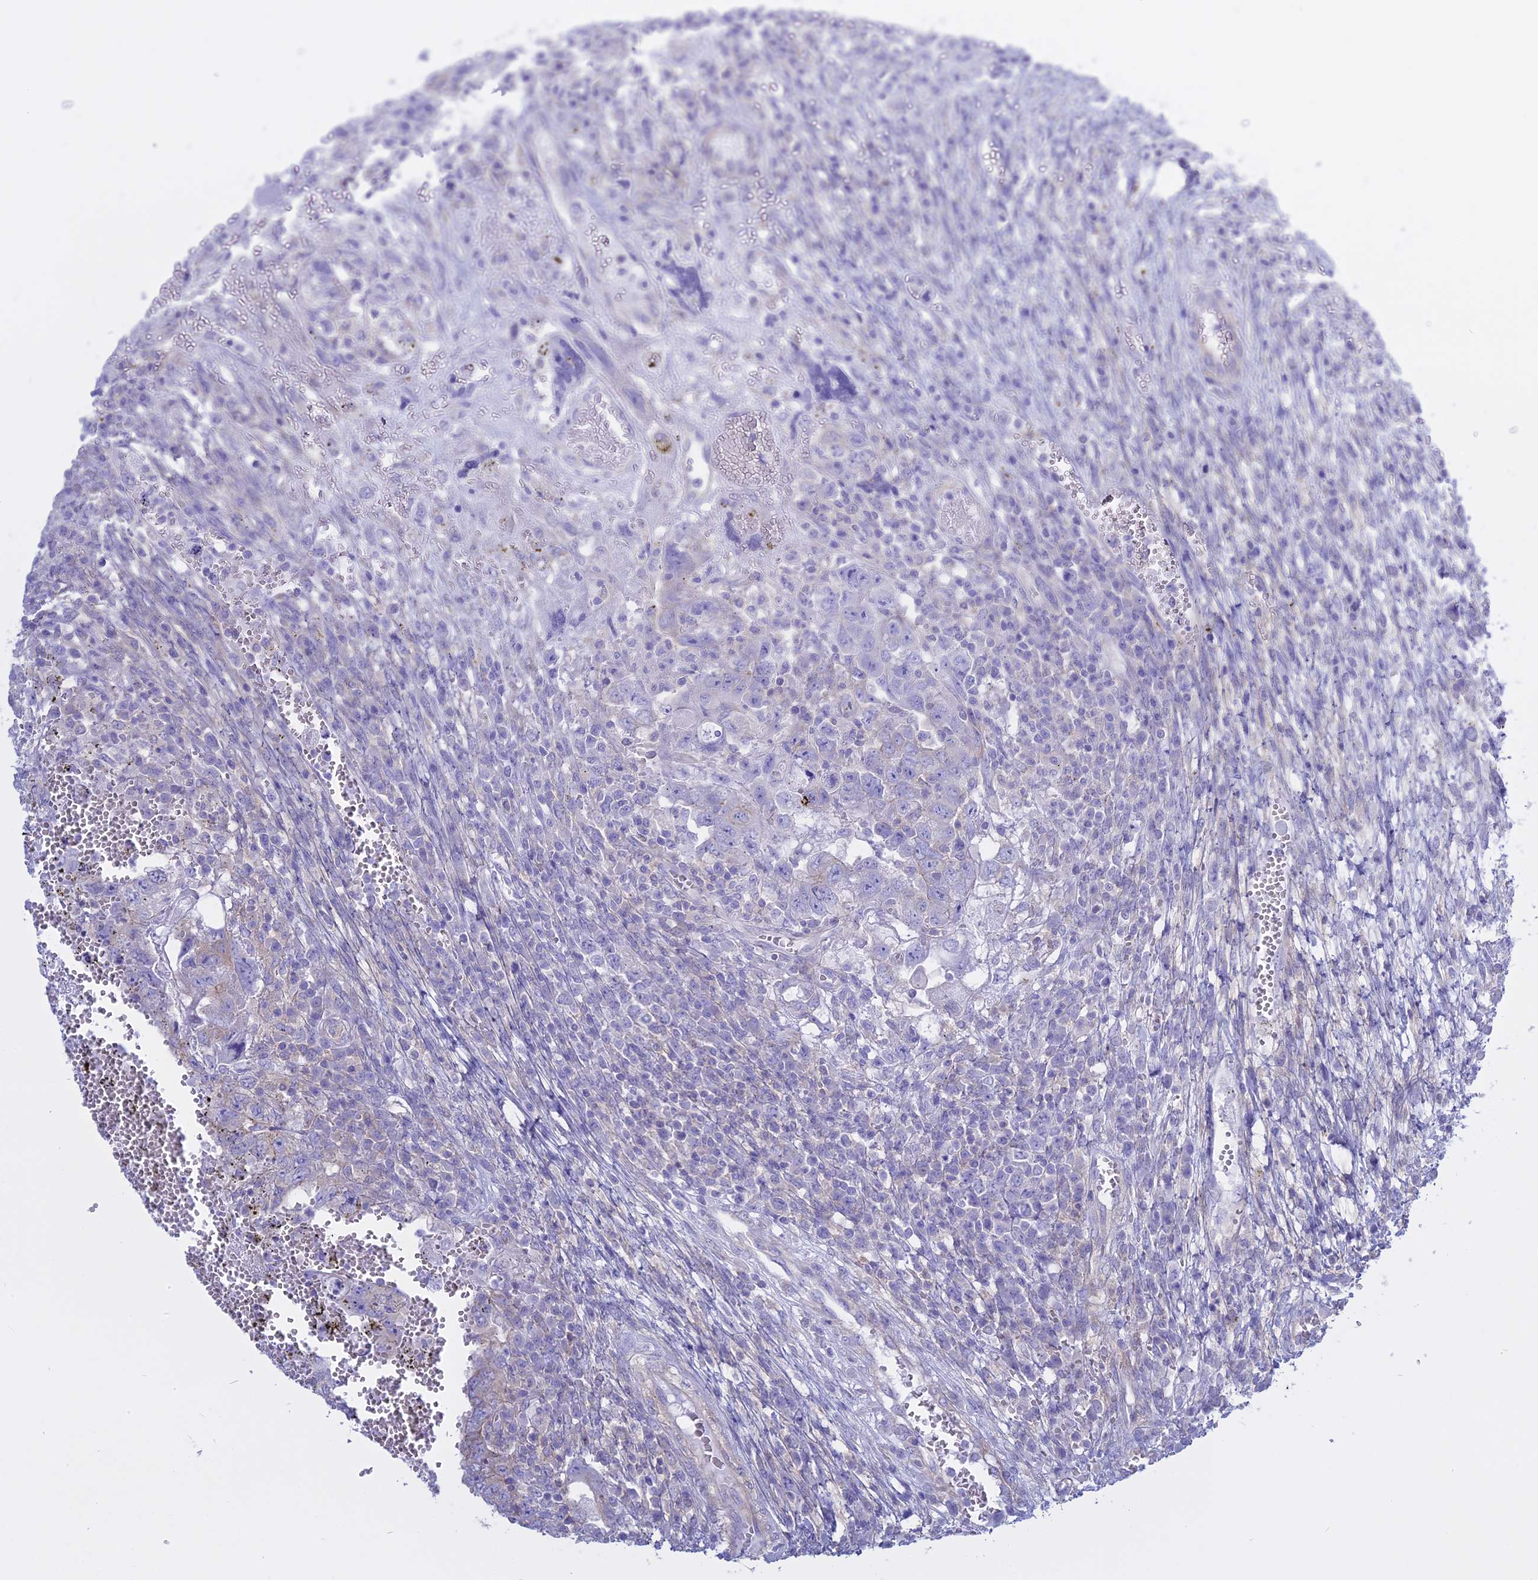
{"staining": {"intensity": "negative", "quantity": "none", "location": "none"}, "tissue": "testis cancer", "cell_type": "Tumor cells", "image_type": "cancer", "snomed": [{"axis": "morphology", "description": "Carcinoma, Embryonal, NOS"}, {"axis": "topography", "description": "Testis"}], "caption": "Testis cancer (embryonal carcinoma) stained for a protein using immunohistochemistry (IHC) reveals no expression tumor cells.", "gene": "AHCYL1", "patient": {"sex": "male", "age": 26}}